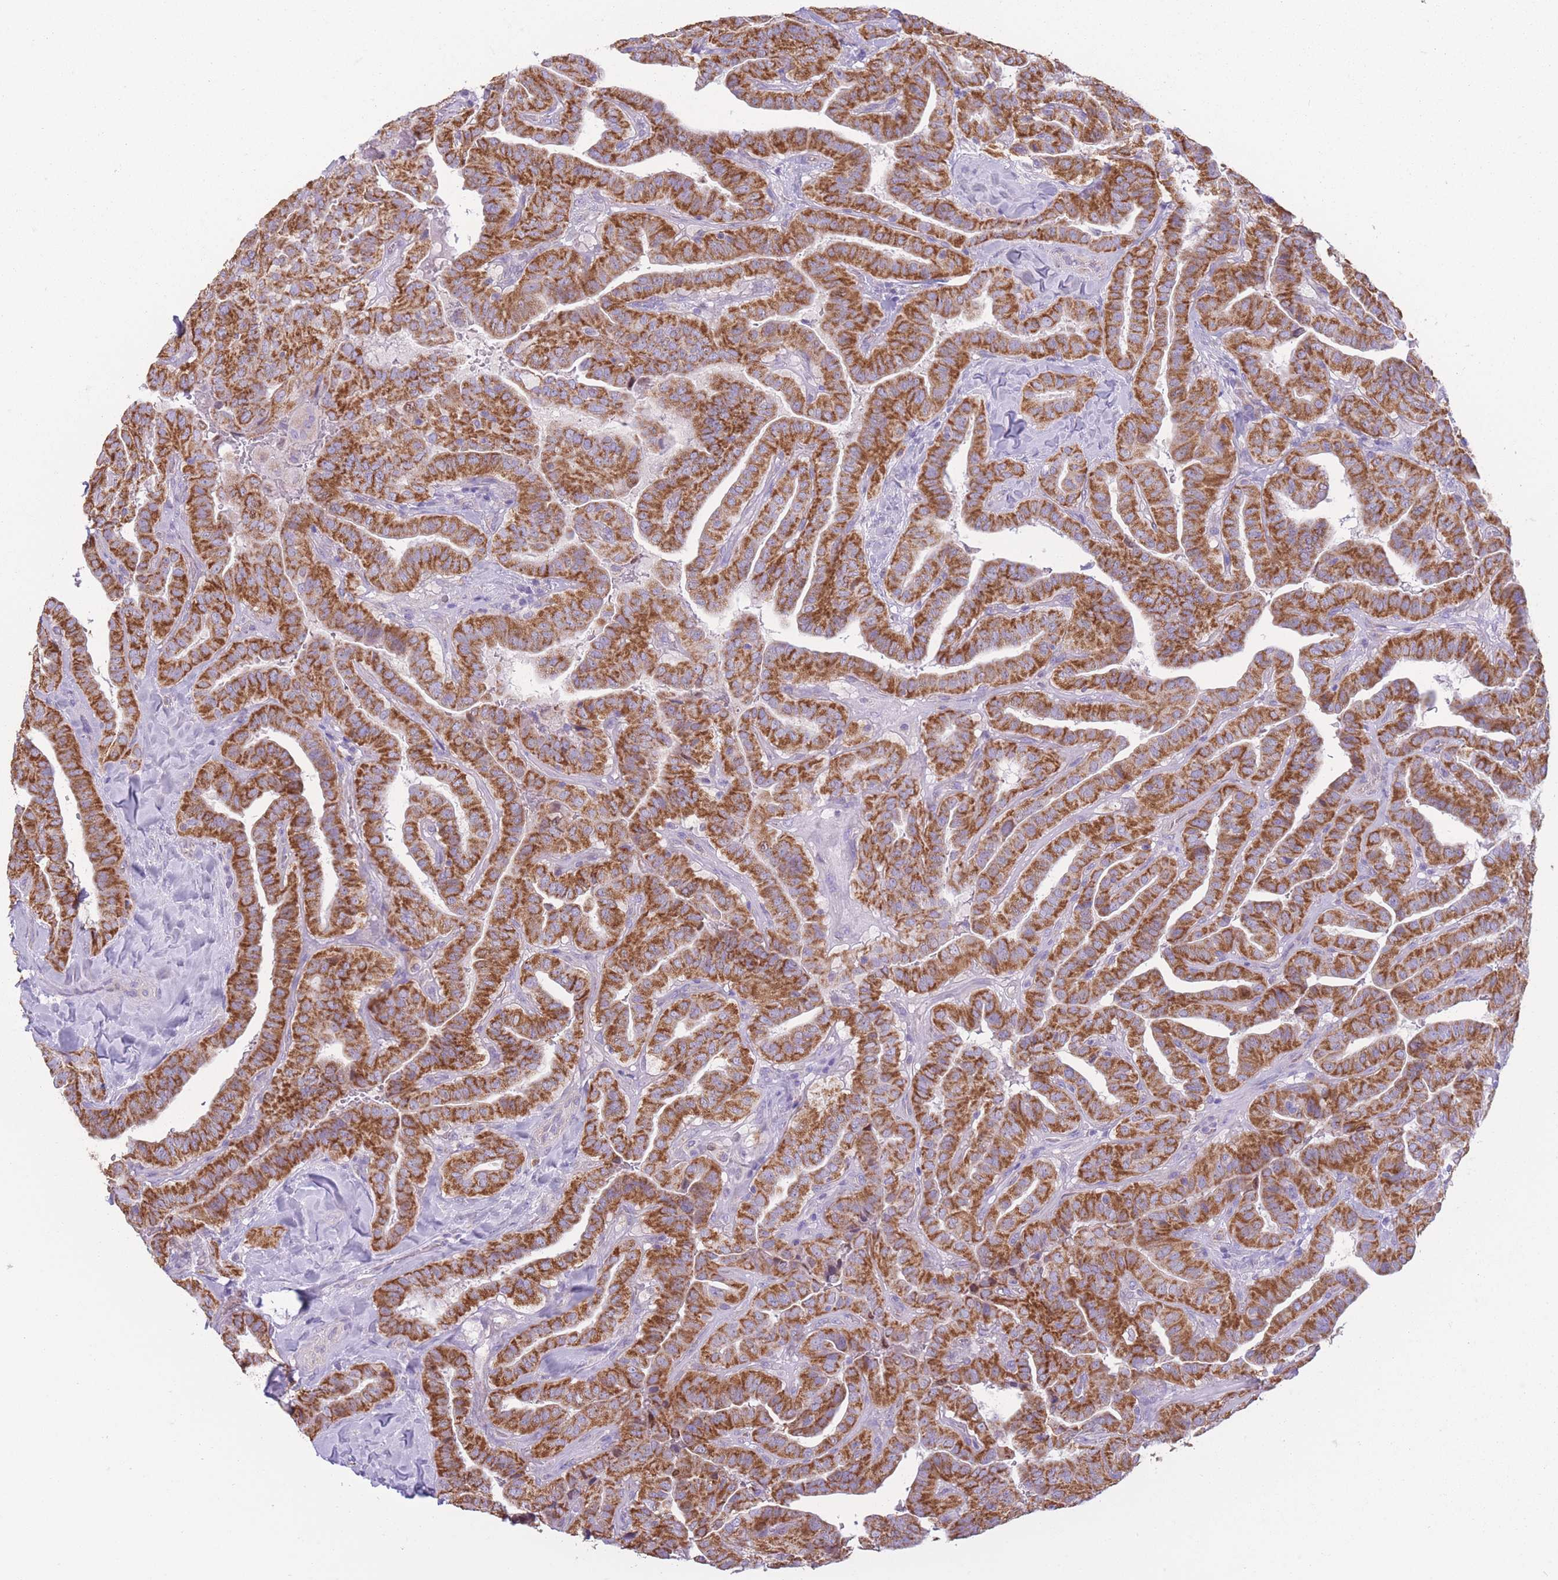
{"staining": {"intensity": "strong", "quantity": ">75%", "location": "cytoplasmic/membranous"}, "tissue": "thyroid cancer", "cell_type": "Tumor cells", "image_type": "cancer", "snomed": [{"axis": "morphology", "description": "Papillary adenocarcinoma, NOS"}, {"axis": "topography", "description": "Thyroid gland"}], "caption": "Human thyroid cancer stained for a protein (brown) displays strong cytoplasmic/membranous positive staining in about >75% of tumor cells.", "gene": "PDHA1", "patient": {"sex": "male", "age": 77}}